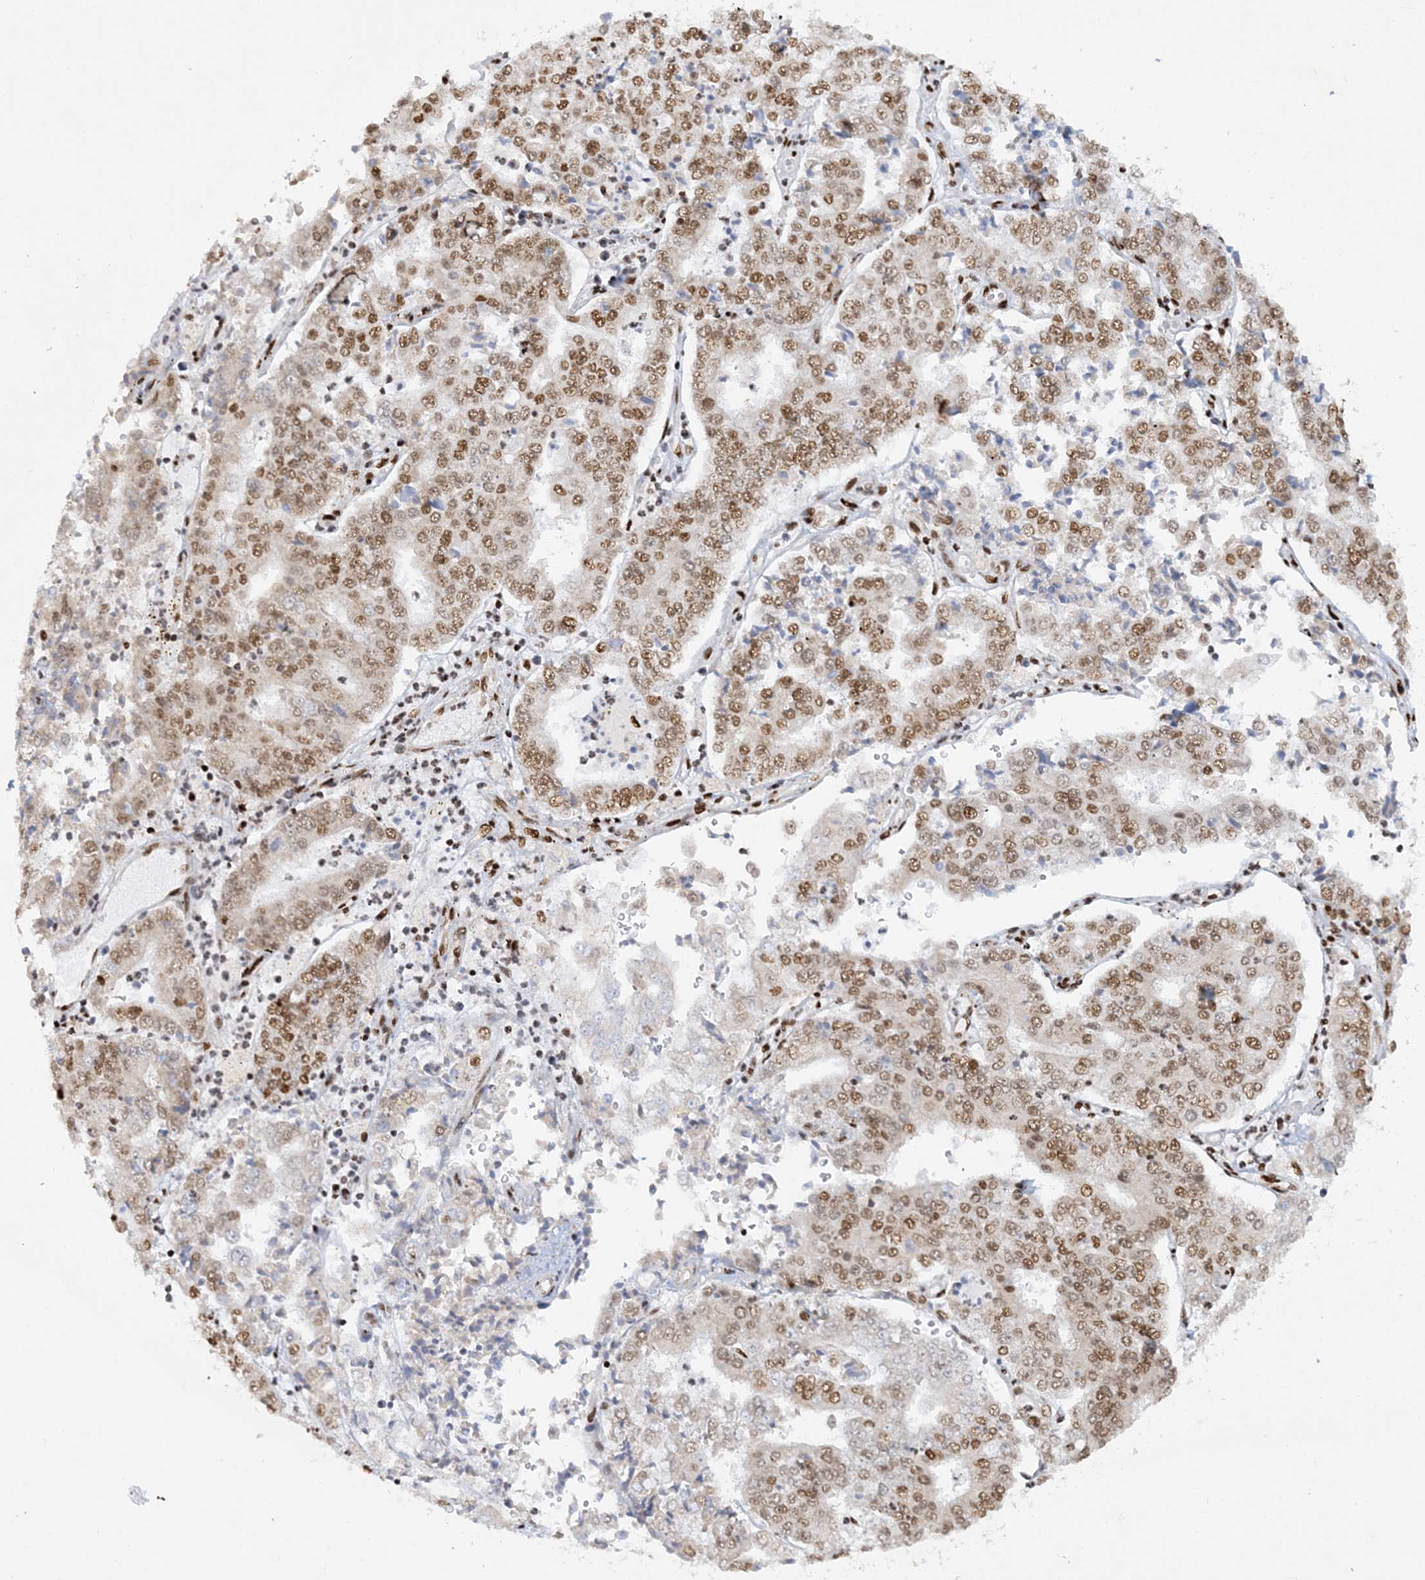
{"staining": {"intensity": "moderate", "quantity": ">75%", "location": "nuclear"}, "tissue": "stomach cancer", "cell_type": "Tumor cells", "image_type": "cancer", "snomed": [{"axis": "morphology", "description": "Adenocarcinoma, NOS"}, {"axis": "topography", "description": "Stomach"}], "caption": "Stomach cancer was stained to show a protein in brown. There is medium levels of moderate nuclear staining in about >75% of tumor cells.", "gene": "DELE1", "patient": {"sex": "male", "age": 76}}